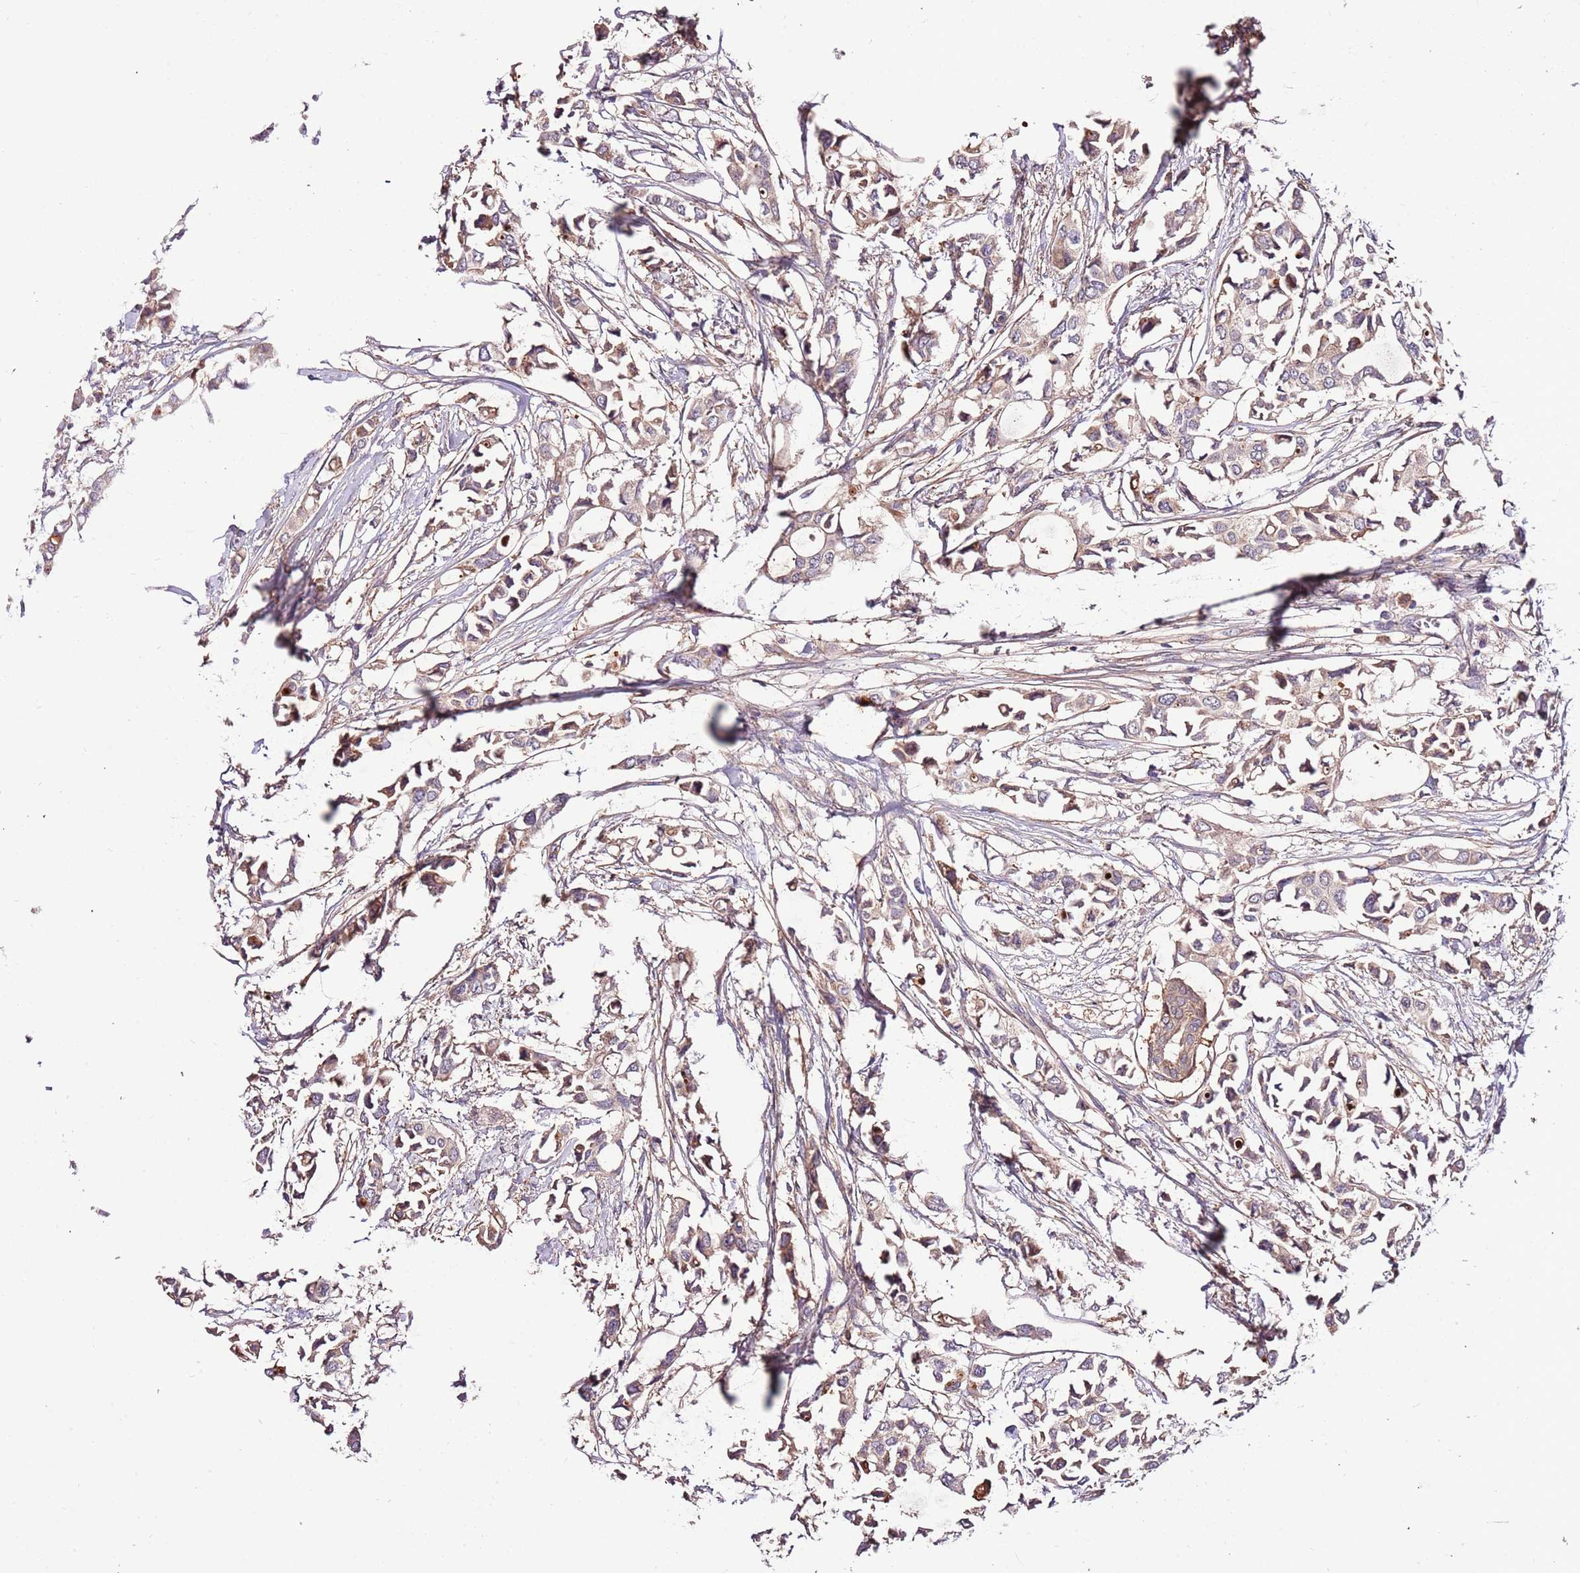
{"staining": {"intensity": "weak", "quantity": "25%-75%", "location": "cytoplasmic/membranous"}, "tissue": "breast cancer", "cell_type": "Tumor cells", "image_type": "cancer", "snomed": [{"axis": "morphology", "description": "Duct carcinoma"}, {"axis": "topography", "description": "Breast"}], "caption": "Immunohistochemical staining of human breast cancer reveals low levels of weak cytoplasmic/membranous protein staining in approximately 25%-75% of tumor cells.", "gene": "DENR", "patient": {"sex": "female", "age": 41}}